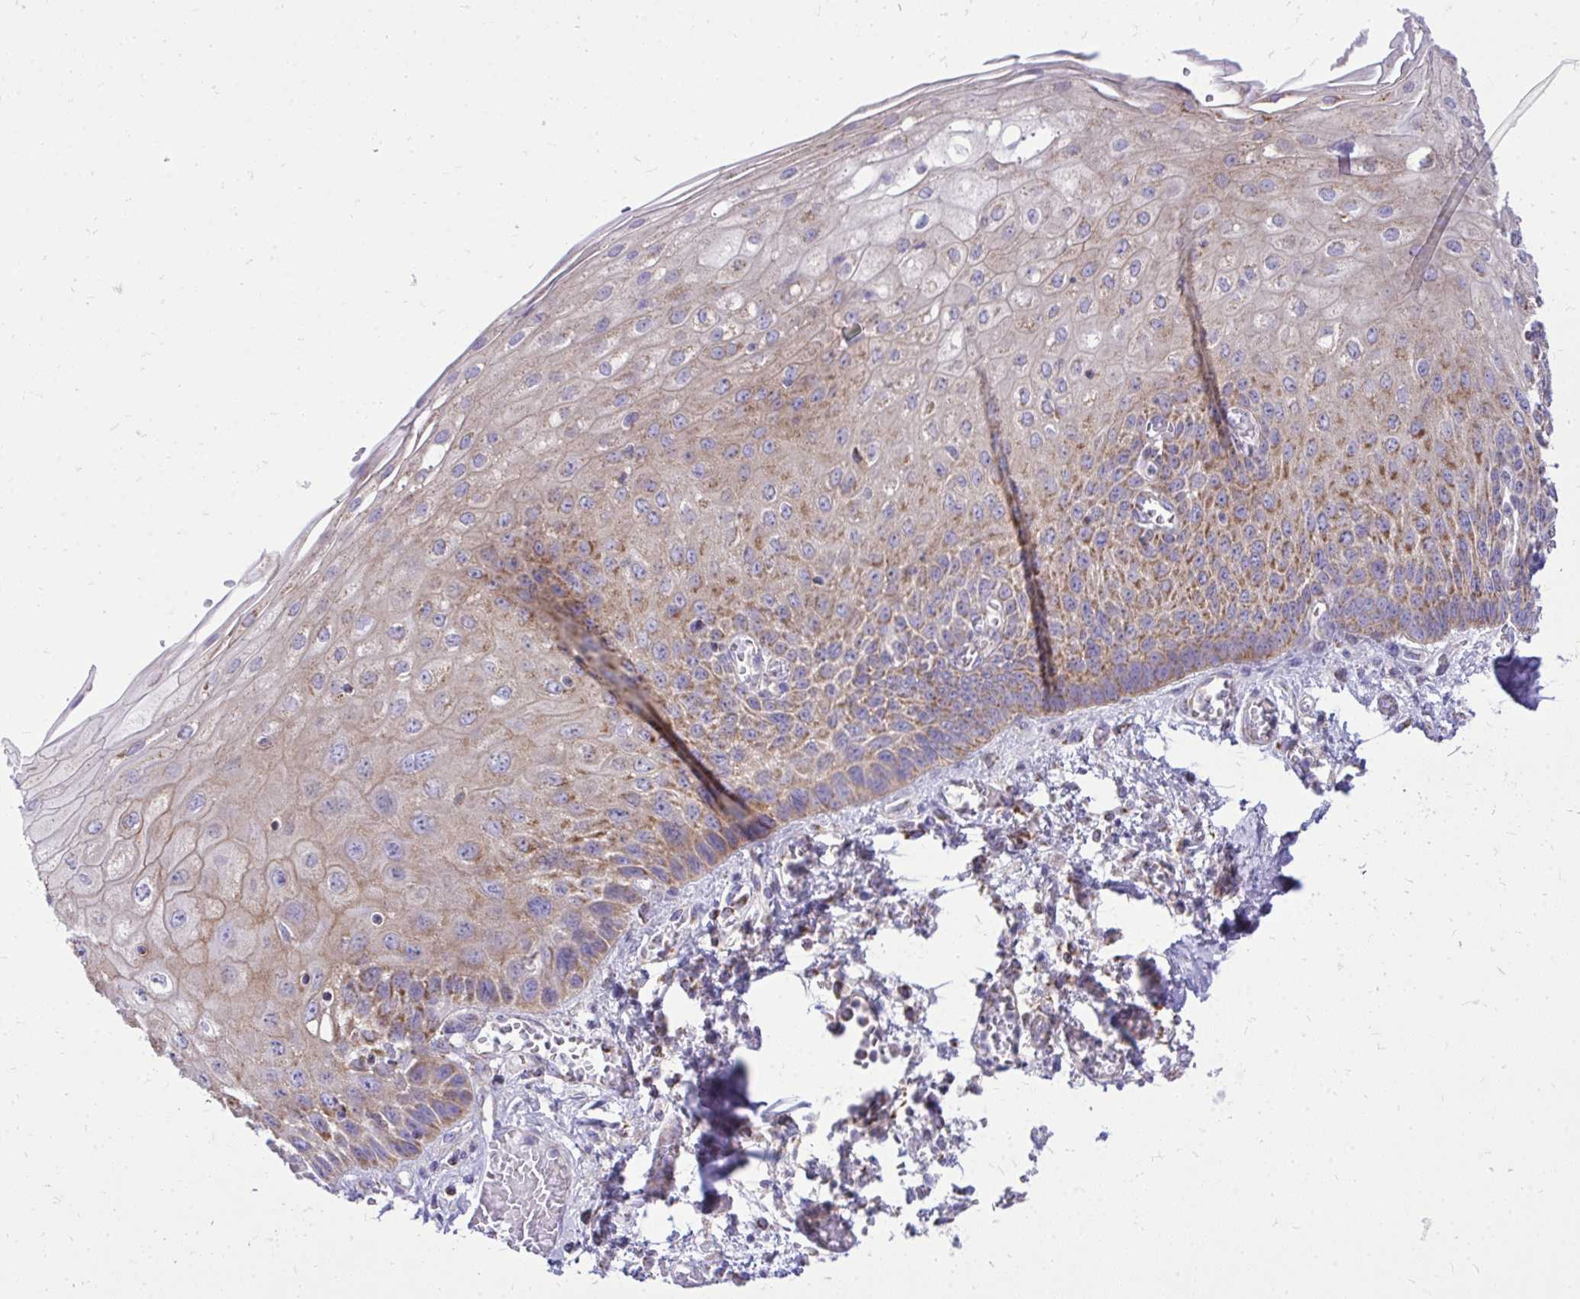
{"staining": {"intensity": "moderate", "quantity": "25%-75%", "location": "cytoplasmic/membranous"}, "tissue": "esophagus", "cell_type": "Squamous epithelial cells", "image_type": "normal", "snomed": [{"axis": "morphology", "description": "Normal tissue, NOS"}, {"axis": "morphology", "description": "Adenocarcinoma, NOS"}, {"axis": "topography", "description": "Esophagus"}], "caption": "The immunohistochemical stain labels moderate cytoplasmic/membranous positivity in squamous epithelial cells of benign esophagus. (DAB = brown stain, brightfield microscopy at high magnification).", "gene": "SPTBN2", "patient": {"sex": "male", "age": 81}}